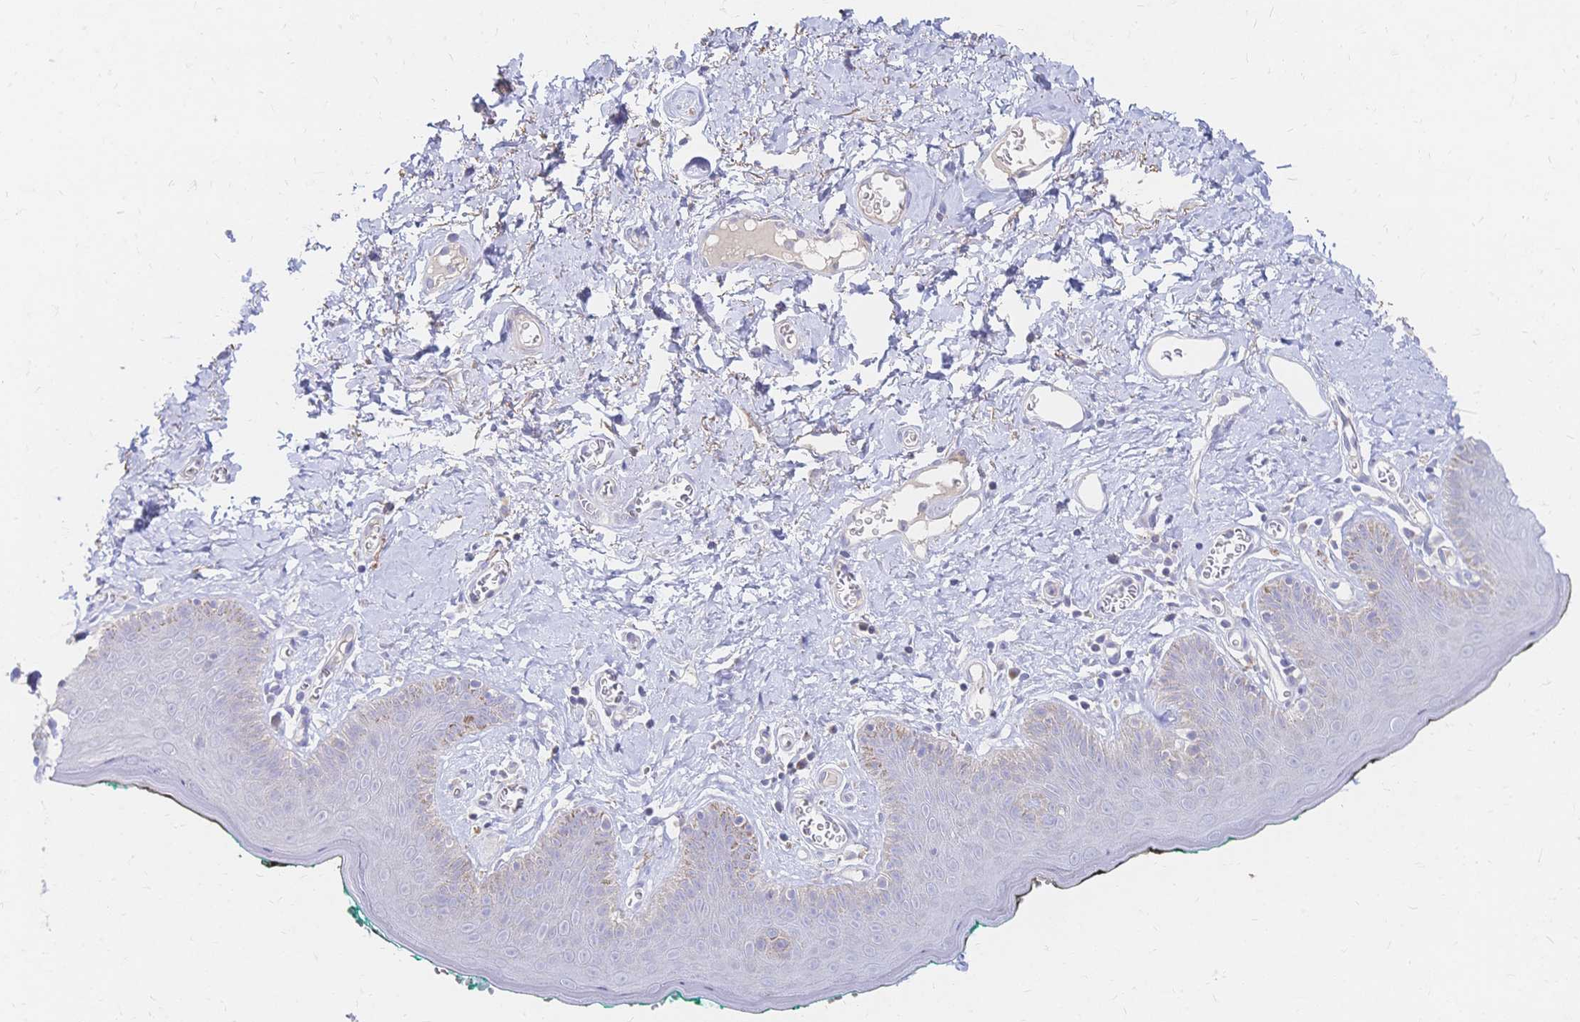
{"staining": {"intensity": "weak", "quantity": "<25%", "location": "cytoplasmic/membranous"}, "tissue": "skin", "cell_type": "Epidermal cells", "image_type": "normal", "snomed": [{"axis": "morphology", "description": "Normal tissue, NOS"}, {"axis": "topography", "description": "Vulva"}, {"axis": "topography", "description": "Peripheral nerve tissue"}], "caption": "Histopathology image shows no protein expression in epidermal cells of normal skin. (DAB immunohistochemistry with hematoxylin counter stain).", "gene": "VWC2L", "patient": {"sex": "female", "age": 66}}